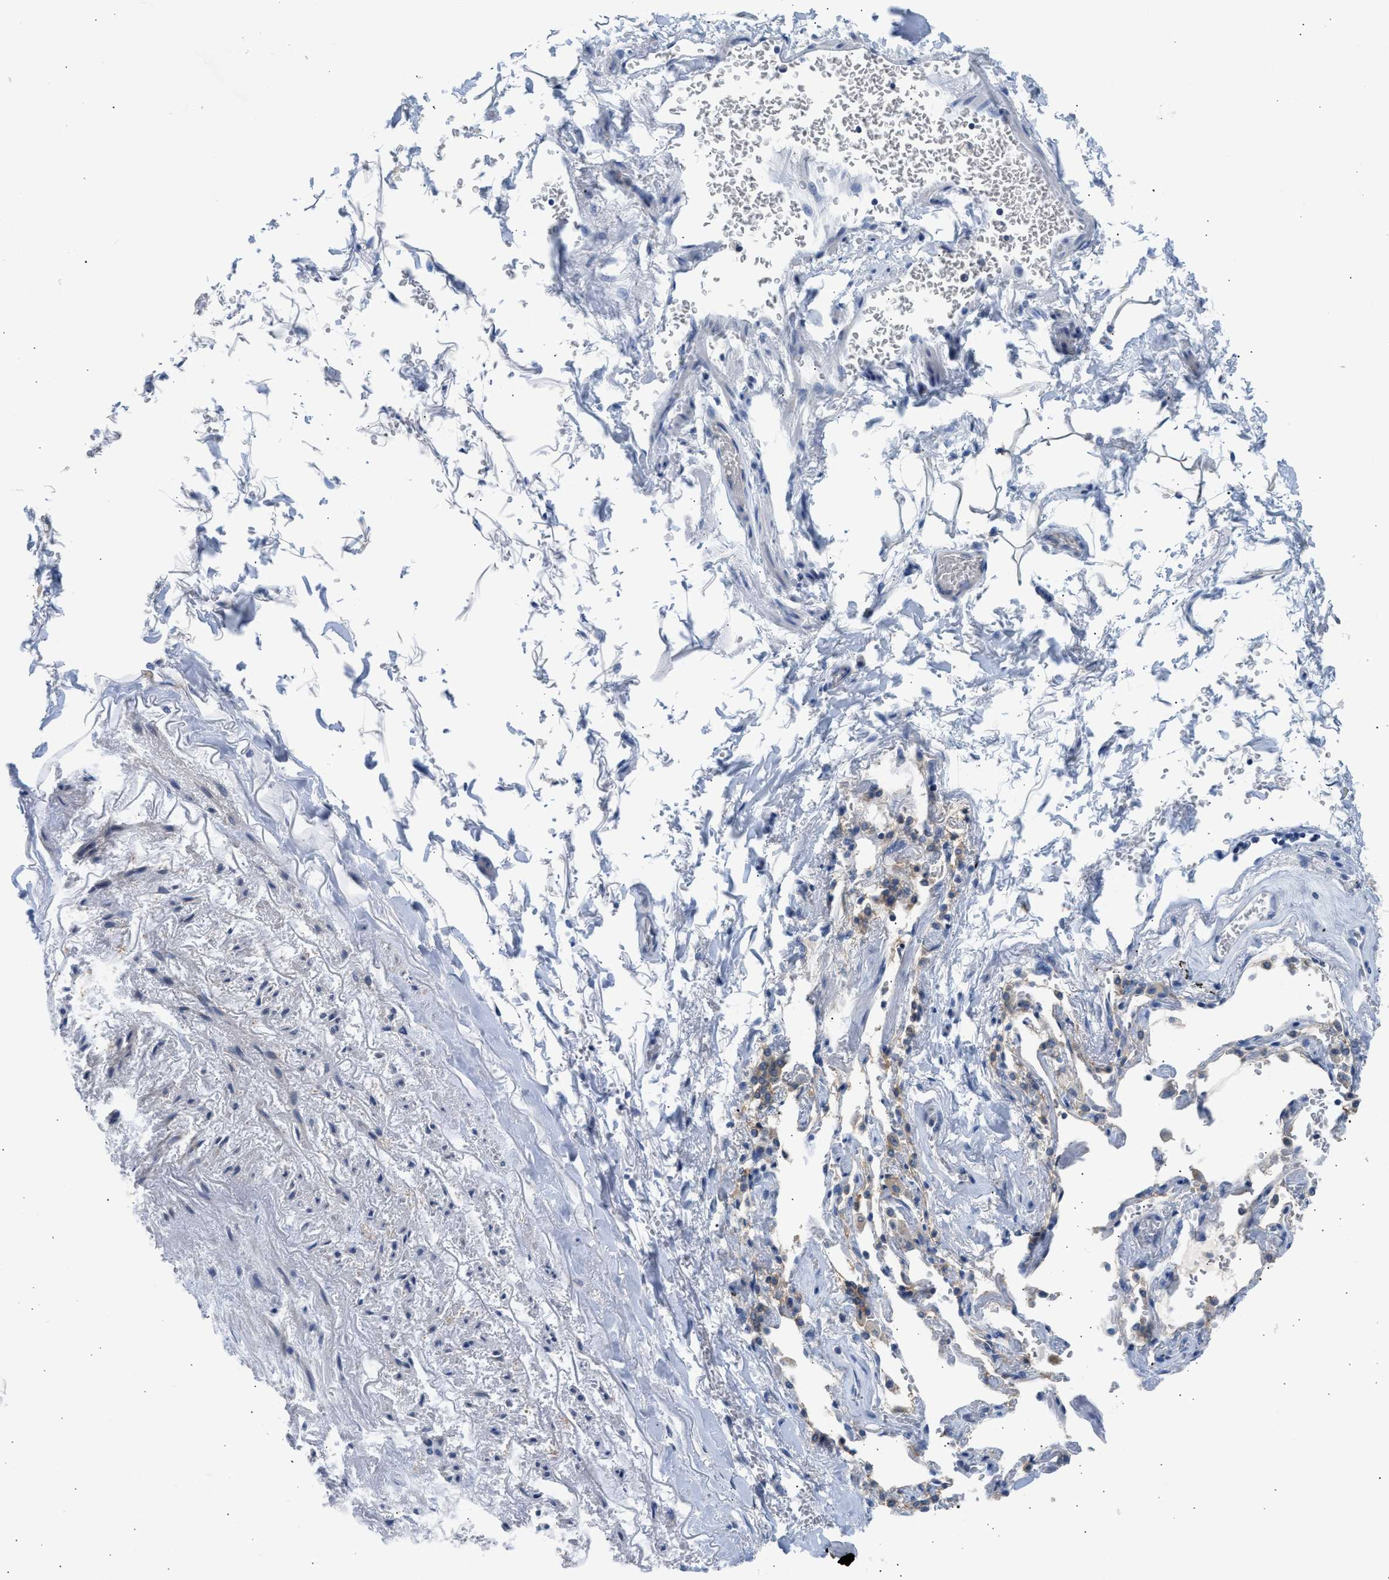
{"staining": {"intensity": "negative", "quantity": "none", "location": "none"}, "tissue": "adipose tissue", "cell_type": "Adipocytes", "image_type": "normal", "snomed": [{"axis": "morphology", "description": "Normal tissue, NOS"}, {"axis": "topography", "description": "Cartilage tissue"}, {"axis": "topography", "description": "Lung"}], "caption": "DAB (3,3'-diaminobenzidine) immunohistochemical staining of benign human adipose tissue shows no significant expression in adipocytes.", "gene": "ERBB2", "patient": {"sex": "female", "age": 77}}